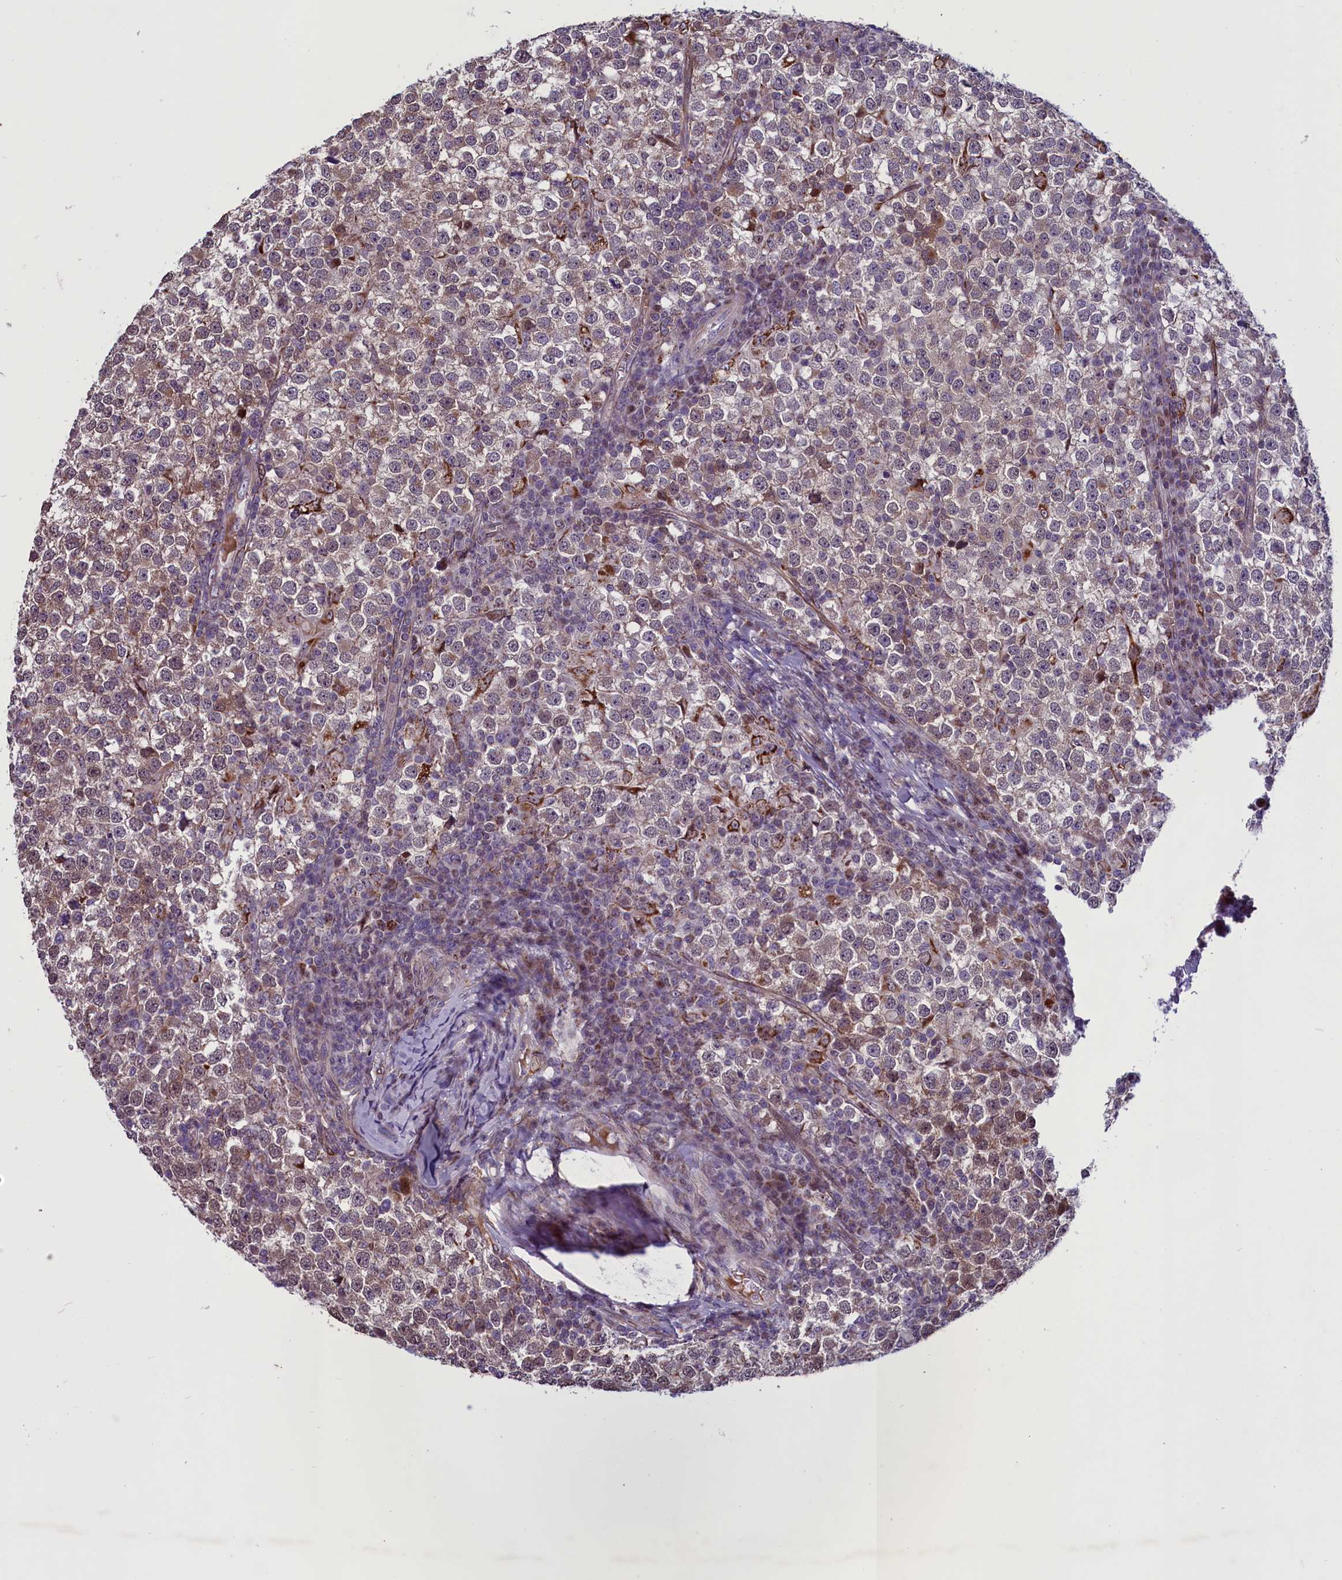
{"staining": {"intensity": "moderate", "quantity": "25%-75%", "location": "cytoplasmic/membranous"}, "tissue": "testis cancer", "cell_type": "Tumor cells", "image_type": "cancer", "snomed": [{"axis": "morphology", "description": "Seminoma, NOS"}, {"axis": "topography", "description": "Testis"}], "caption": "A micrograph showing moderate cytoplasmic/membranous positivity in about 25%-75% of tumor cells in testis seminoma, as visualized by brown immunohistochemical staining.", "gene": "MIEF2", "patient": {"sex": "male", "age": 65}}